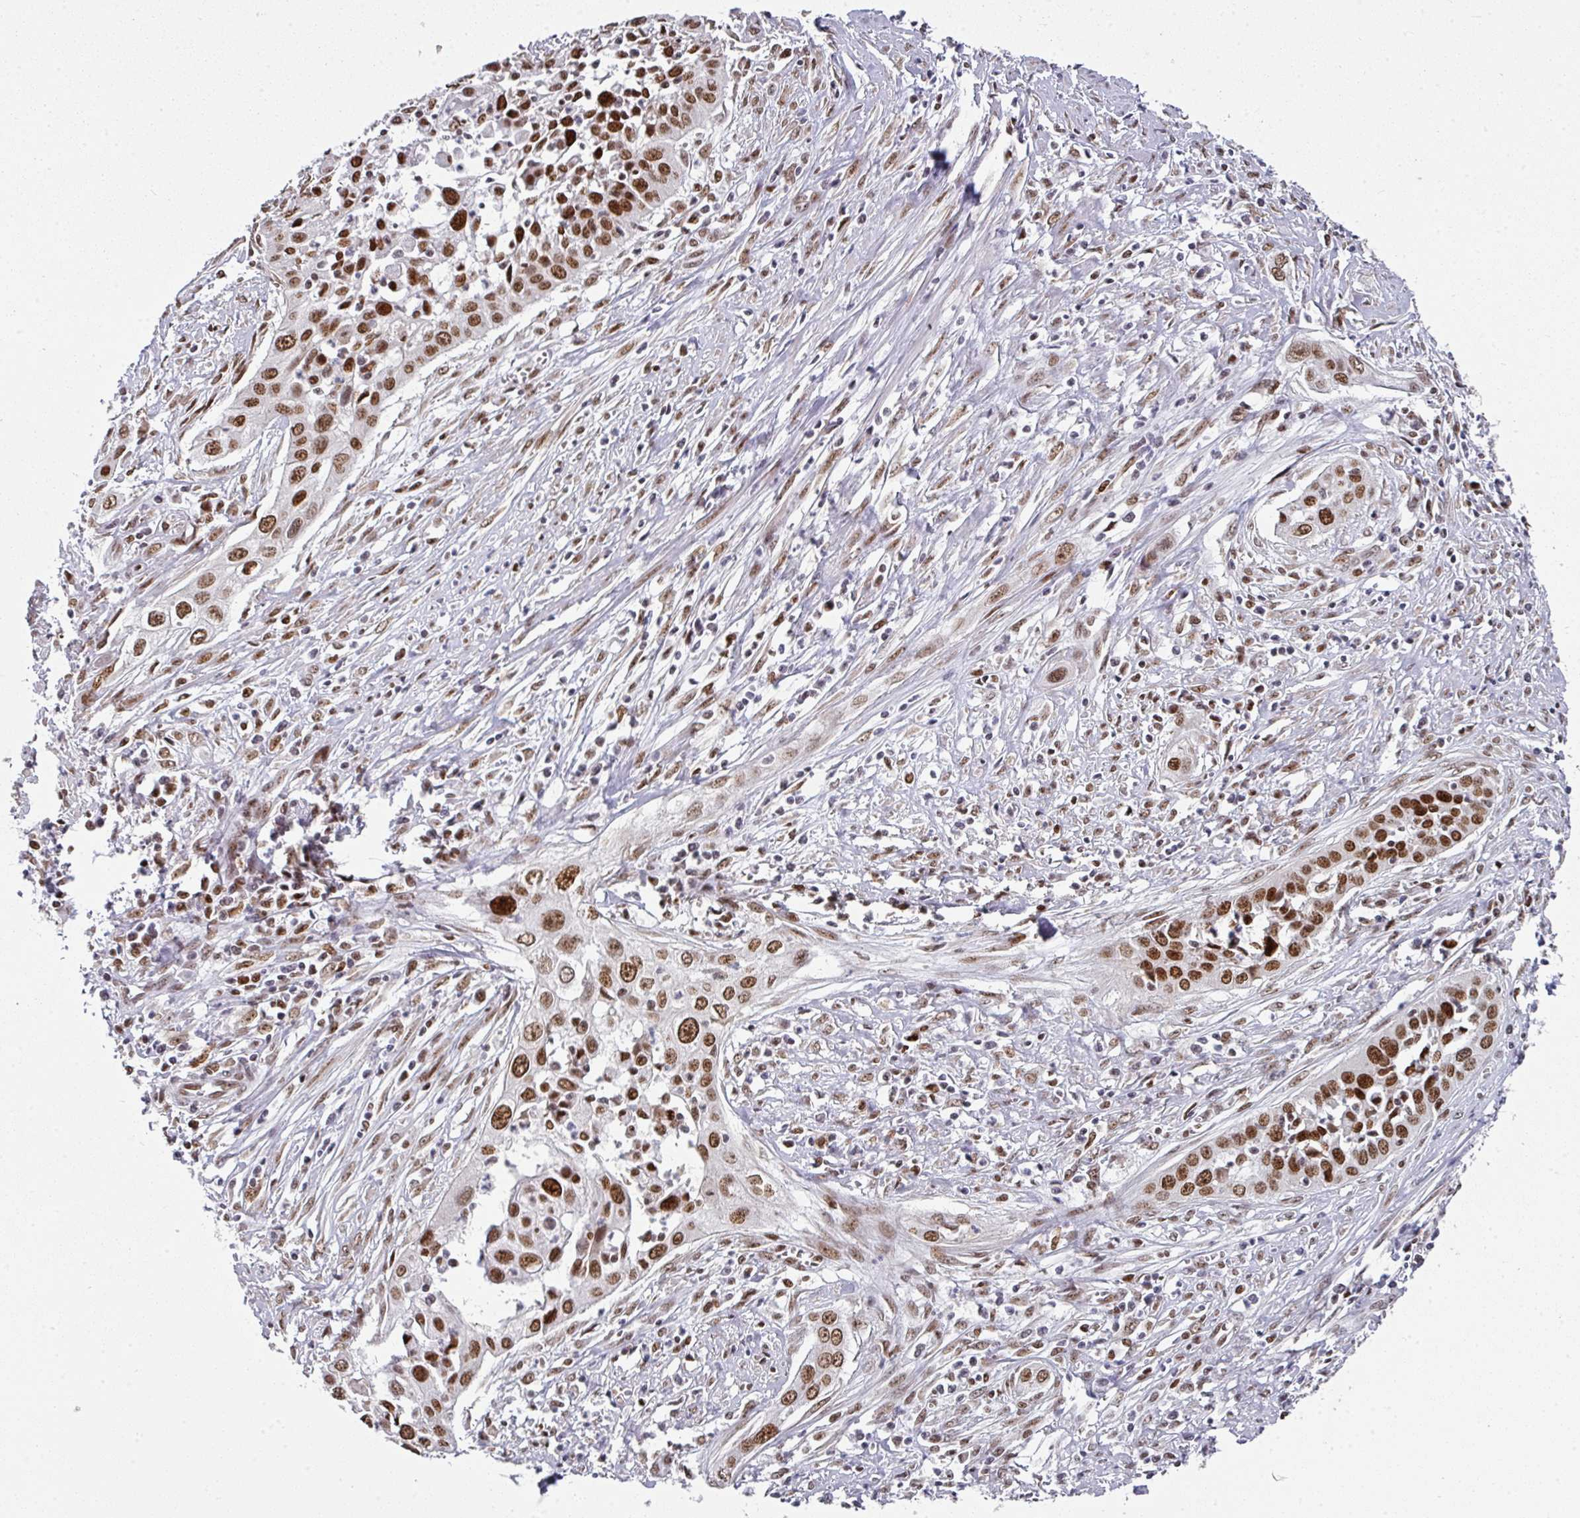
{"staining": {"intensity": "strong", "quantity": ">75%", "location": "nuclear"}, "tissue": "cervical cancer", "cell_type": "Tumor cells", "image_type": "cancer", "snomed": [{"axis": "morphology", "description": "Squamous cell carcinoma, NOS"}, {"axis": "topography", "description": "Cervix"}], "caption": "An immunohistochemistry (IHC) image of tumor tissue is shown. Protein staining in brown highlights strong nuclear positivity in cervical cancer (squamous cell carcinoma) within tumor cells.", "gene": "RAD50", "patient": {"sex": "female", "age": 34}}